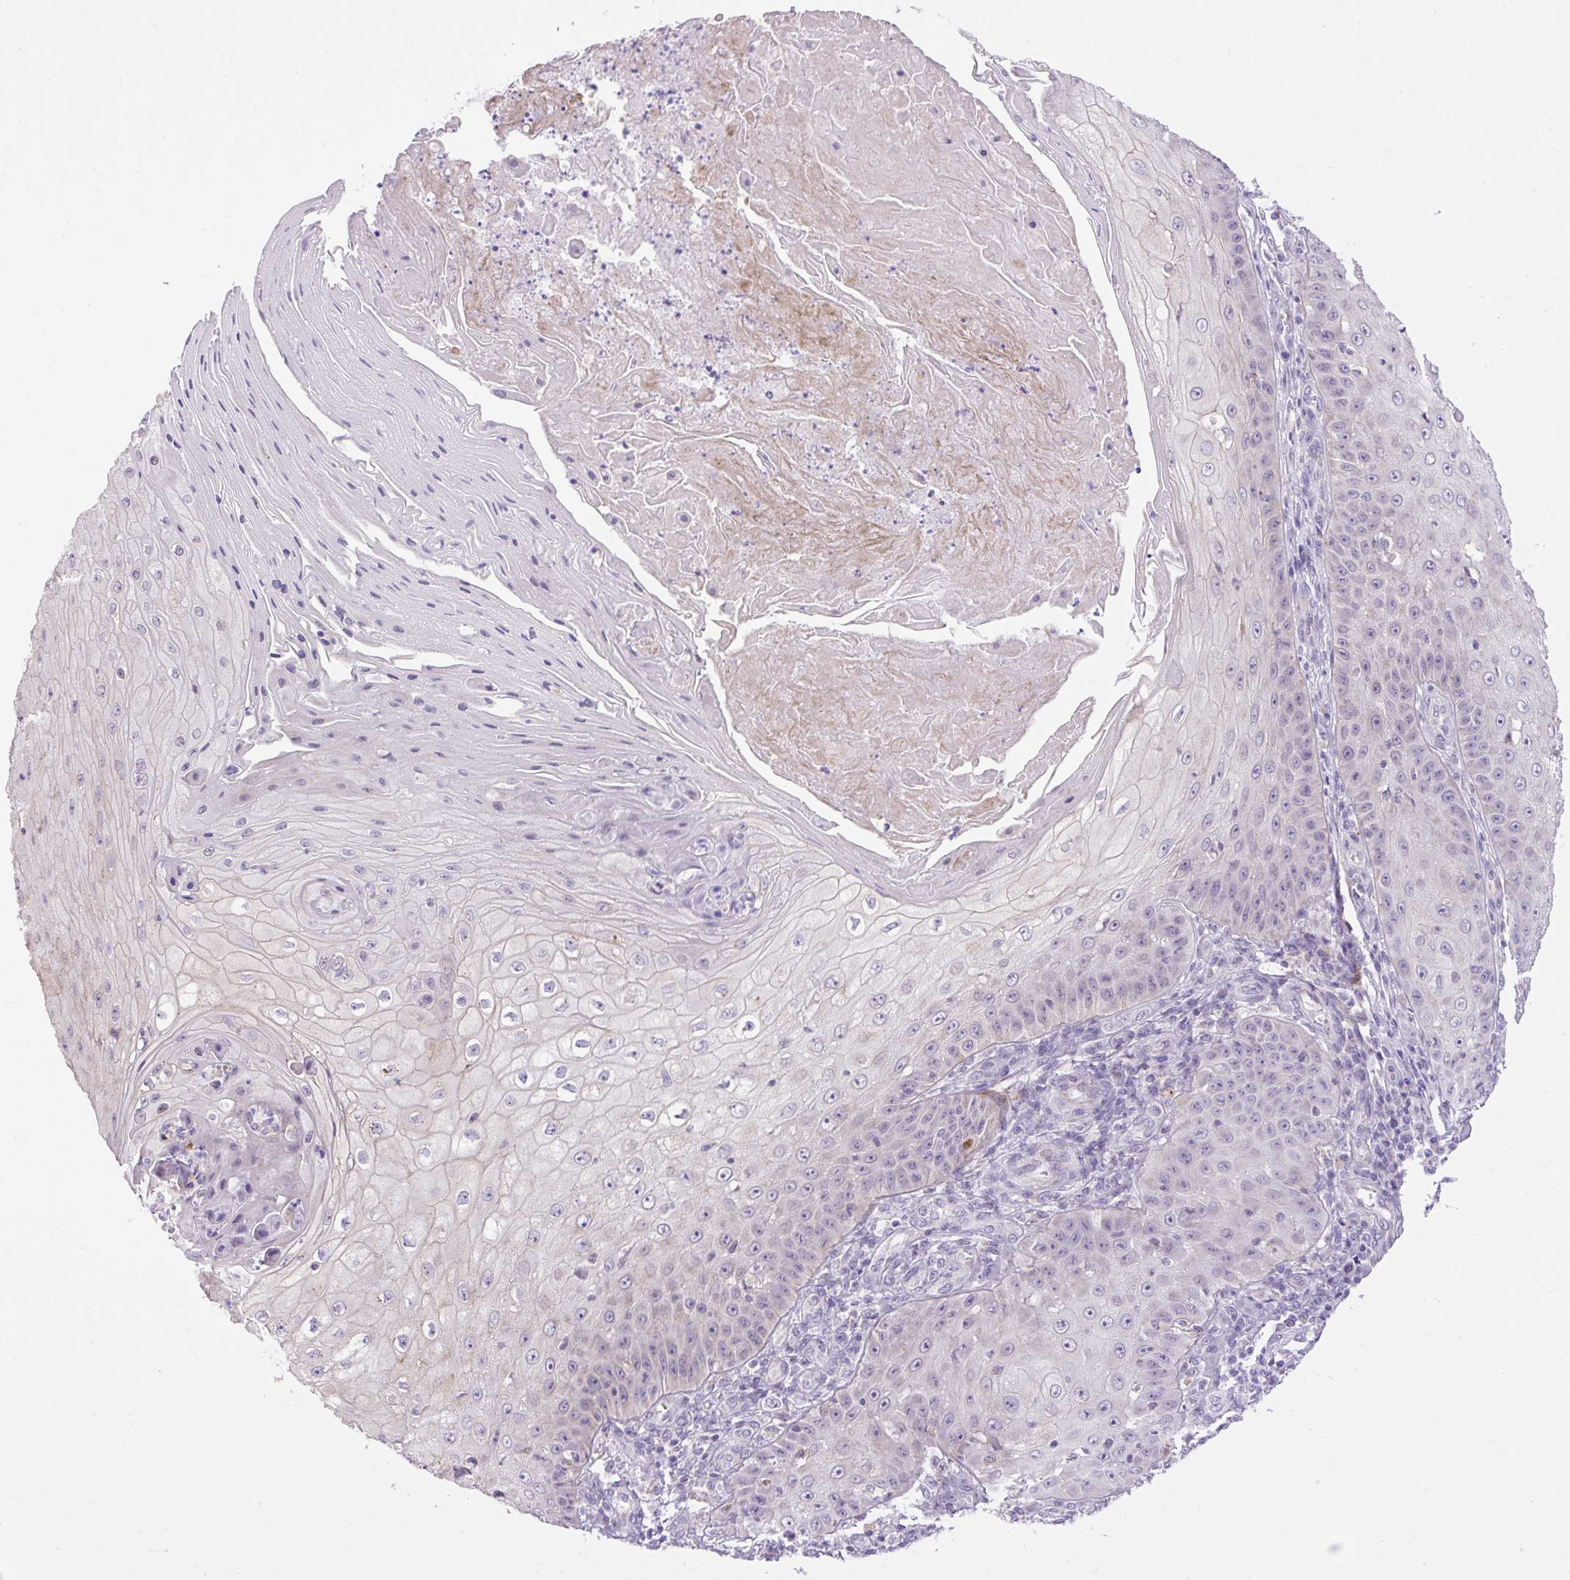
{"staining": {"intensity": "weak", "quantity": "<25%", "location": "cytoplasmic/membranous"}, "tissue": "skin cancer", "cell_type": "Tumor cells", "image_type": "cancer", "snomed": [{"axis": "morphology", "description": "Squamous cell carcinoma, NOS"}, {"axis": "topography", "description": "Skin"}], "caption": "DAB immunohistochemical staining of skin squamous cell carcinoma exhibits no significant positivity in tumor cells.", "gene": "RNASE10", "patient": {"sex": "male", "age": 70}}